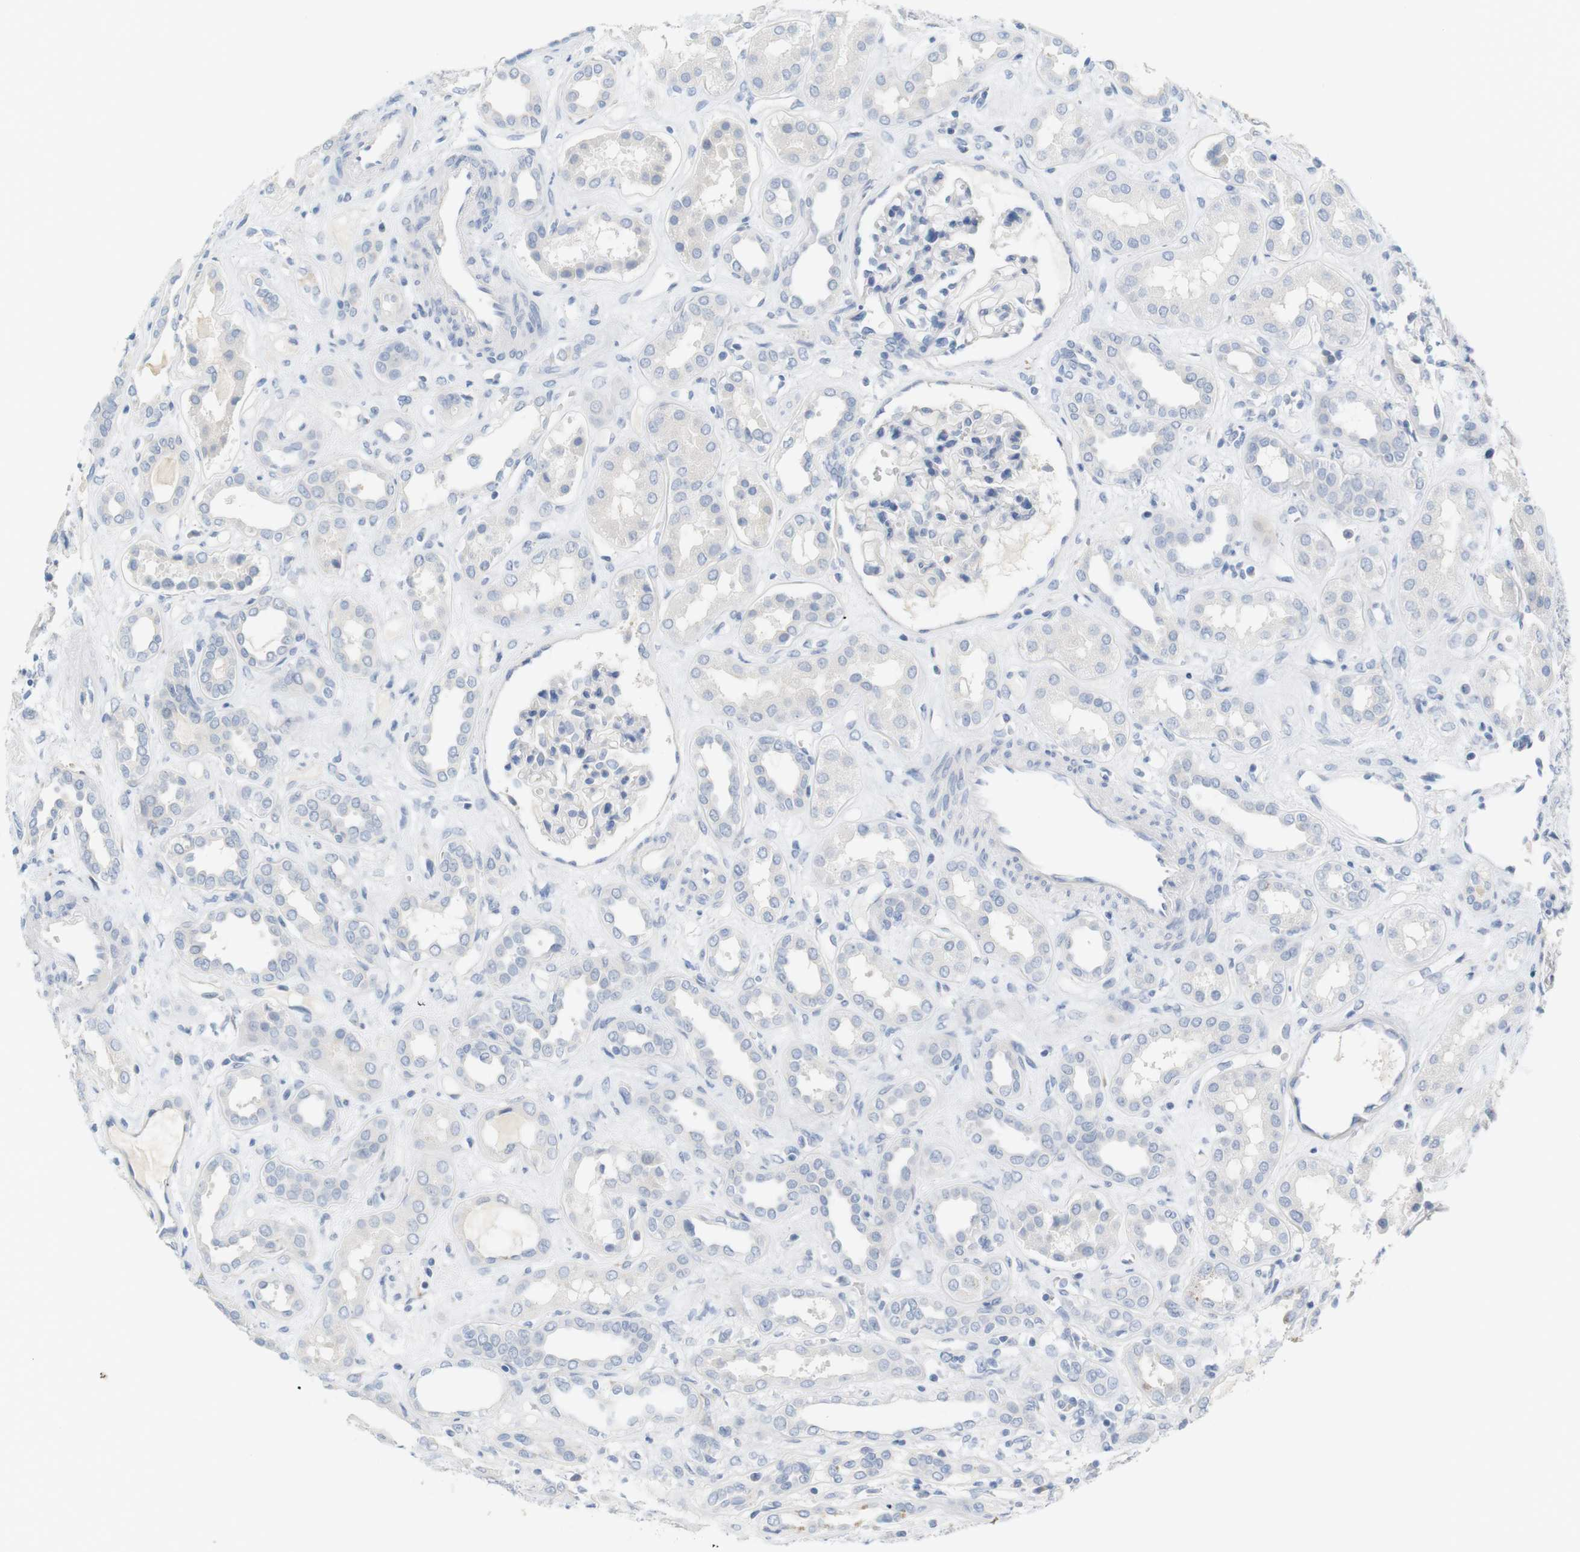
{"staining": {"intensity": "negative", "quantity": "none", "location": "none"}, "tissue": "kidney", "cell_type": "Cells in glomeruli", "image_type": "normal", "snomed": [{"axis": "morphology", "description": "Normal tissue, NOS"}, {"axis": "topography", "description": "Kidney"}], "caption": "Normal kidney was stained to show a protein in brown. There is no significant positivity in cells in glomeruli. (Stains: DAB (3,3'-diaminobenzidine) immunohistochemistry with hematoxylin counter stain, Microscopy: brightfield microscopy at high magnification).", "gene": "RGS9", "patient": {"sex": "male", "age": 59}}